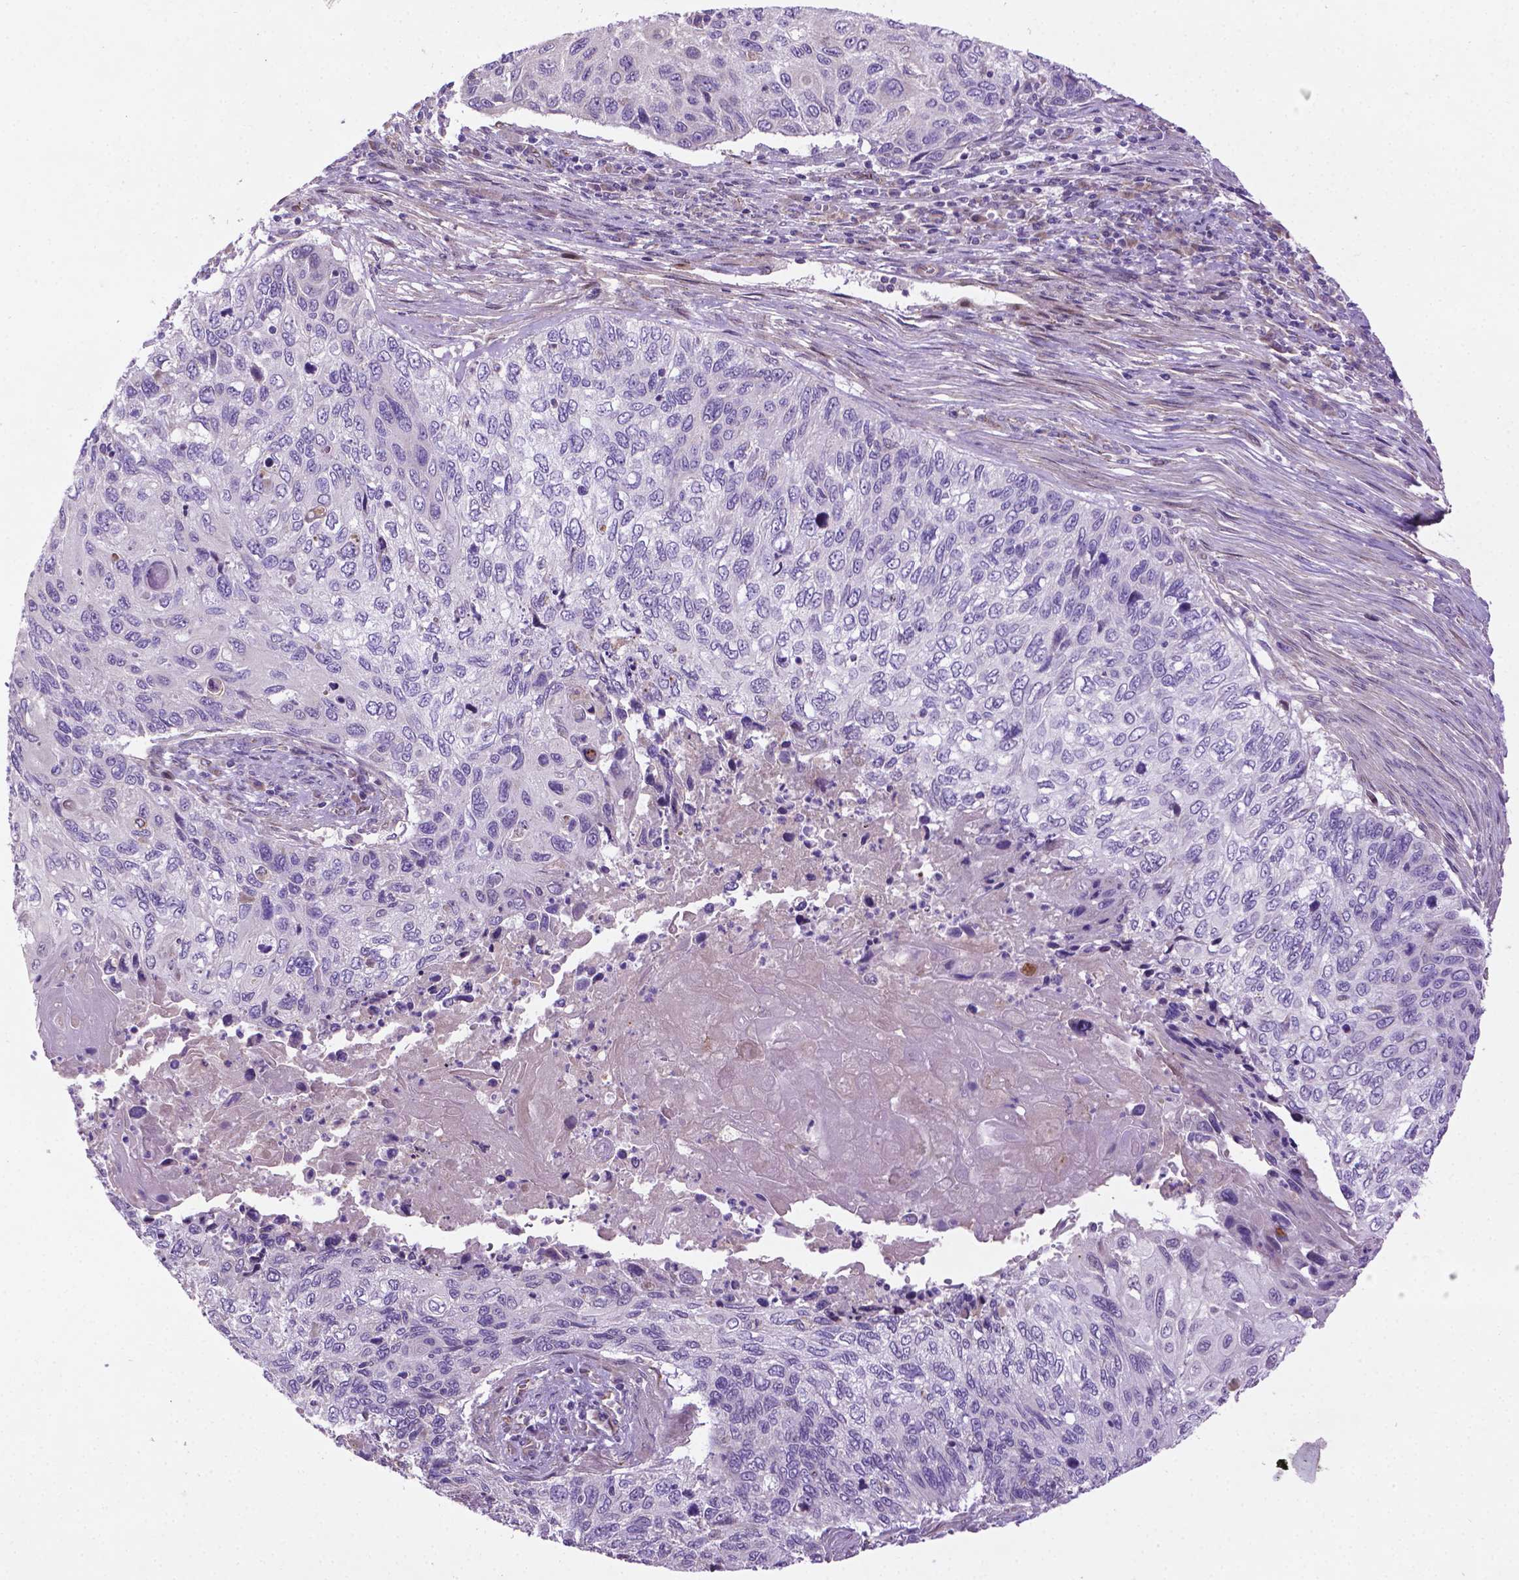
{"staining": {"intensity": "negative", "quantity": "none", "location": "none"}, "tissue": "cervical cancer", "cell_type": "Tumor cells", "image_type": "cancer", "snomed": [{"axis": "morphology", "description": "Squamous cell carcinoma, NOS"}, {"axis": "topography", "description": "Cervix"}], "caption": "The IHC photomicrograph has no significant expression in tumor cells of cervical cancer tissue.", "gene": "CCER2", "patient": {"sex": "female", "age": 70}}